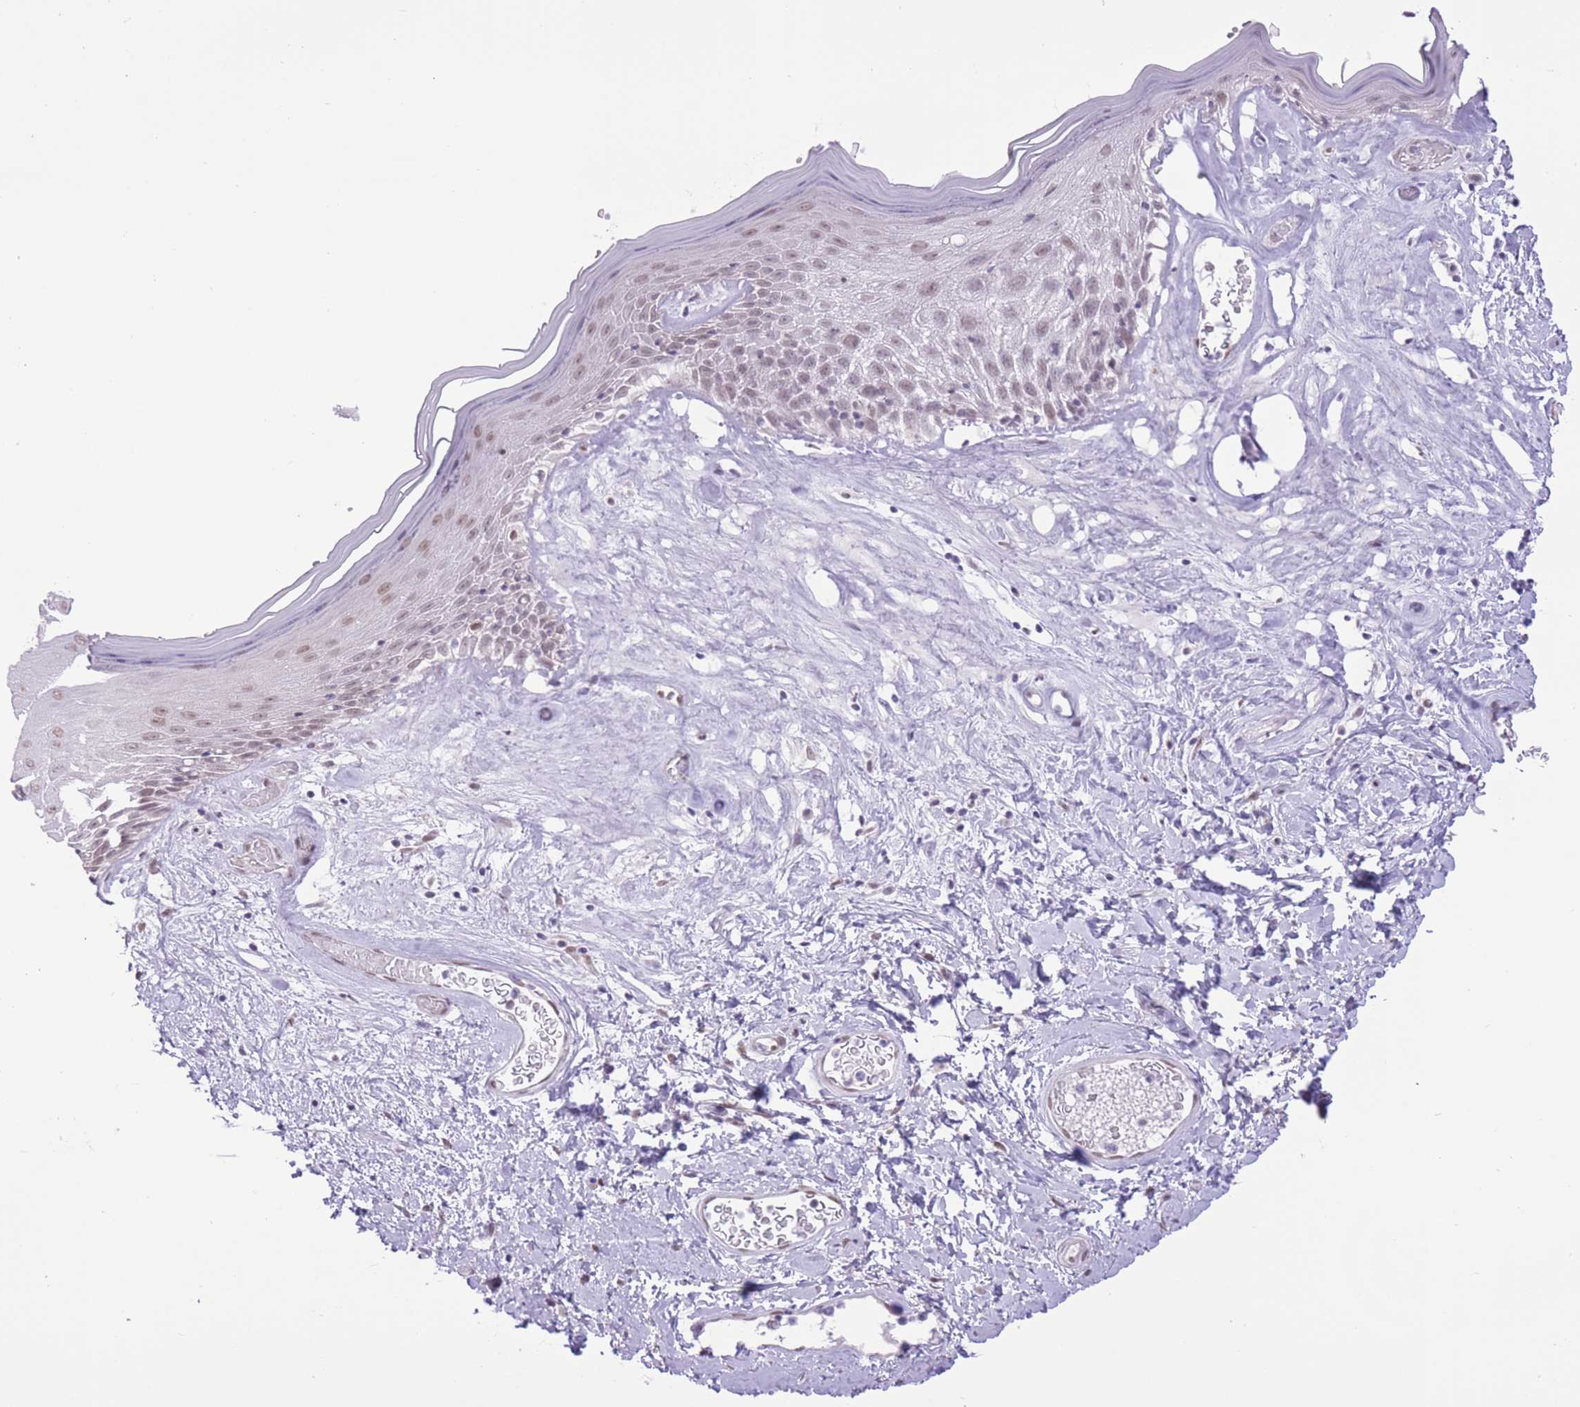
{"staining": {"intensity": "moderate", "quantity": ">75%", "location": "nuclear"}, "tissue": "skin", "cell_type": "Epidermal cells", "image_type": "normal", "snomed": [{"axis": "morphology", "description": "Normal tissue, NOS"}, {"axis": "morphology", "description": "Inflammation, NOS"}, {"axis": "topography", "description": "Vulva"}], "caption": "The photomicrograph displays staining of unremarkable skin, revealing moderate nuclear protein expression (brown color) within epidermal cells. The protein of interest is stained brown, and the nuclei are stained in blue (DAB IHC with brightfield microscopy, high magnification).", "gene": "ZBED5", "patient": {"sex": "female", "age": 86}}